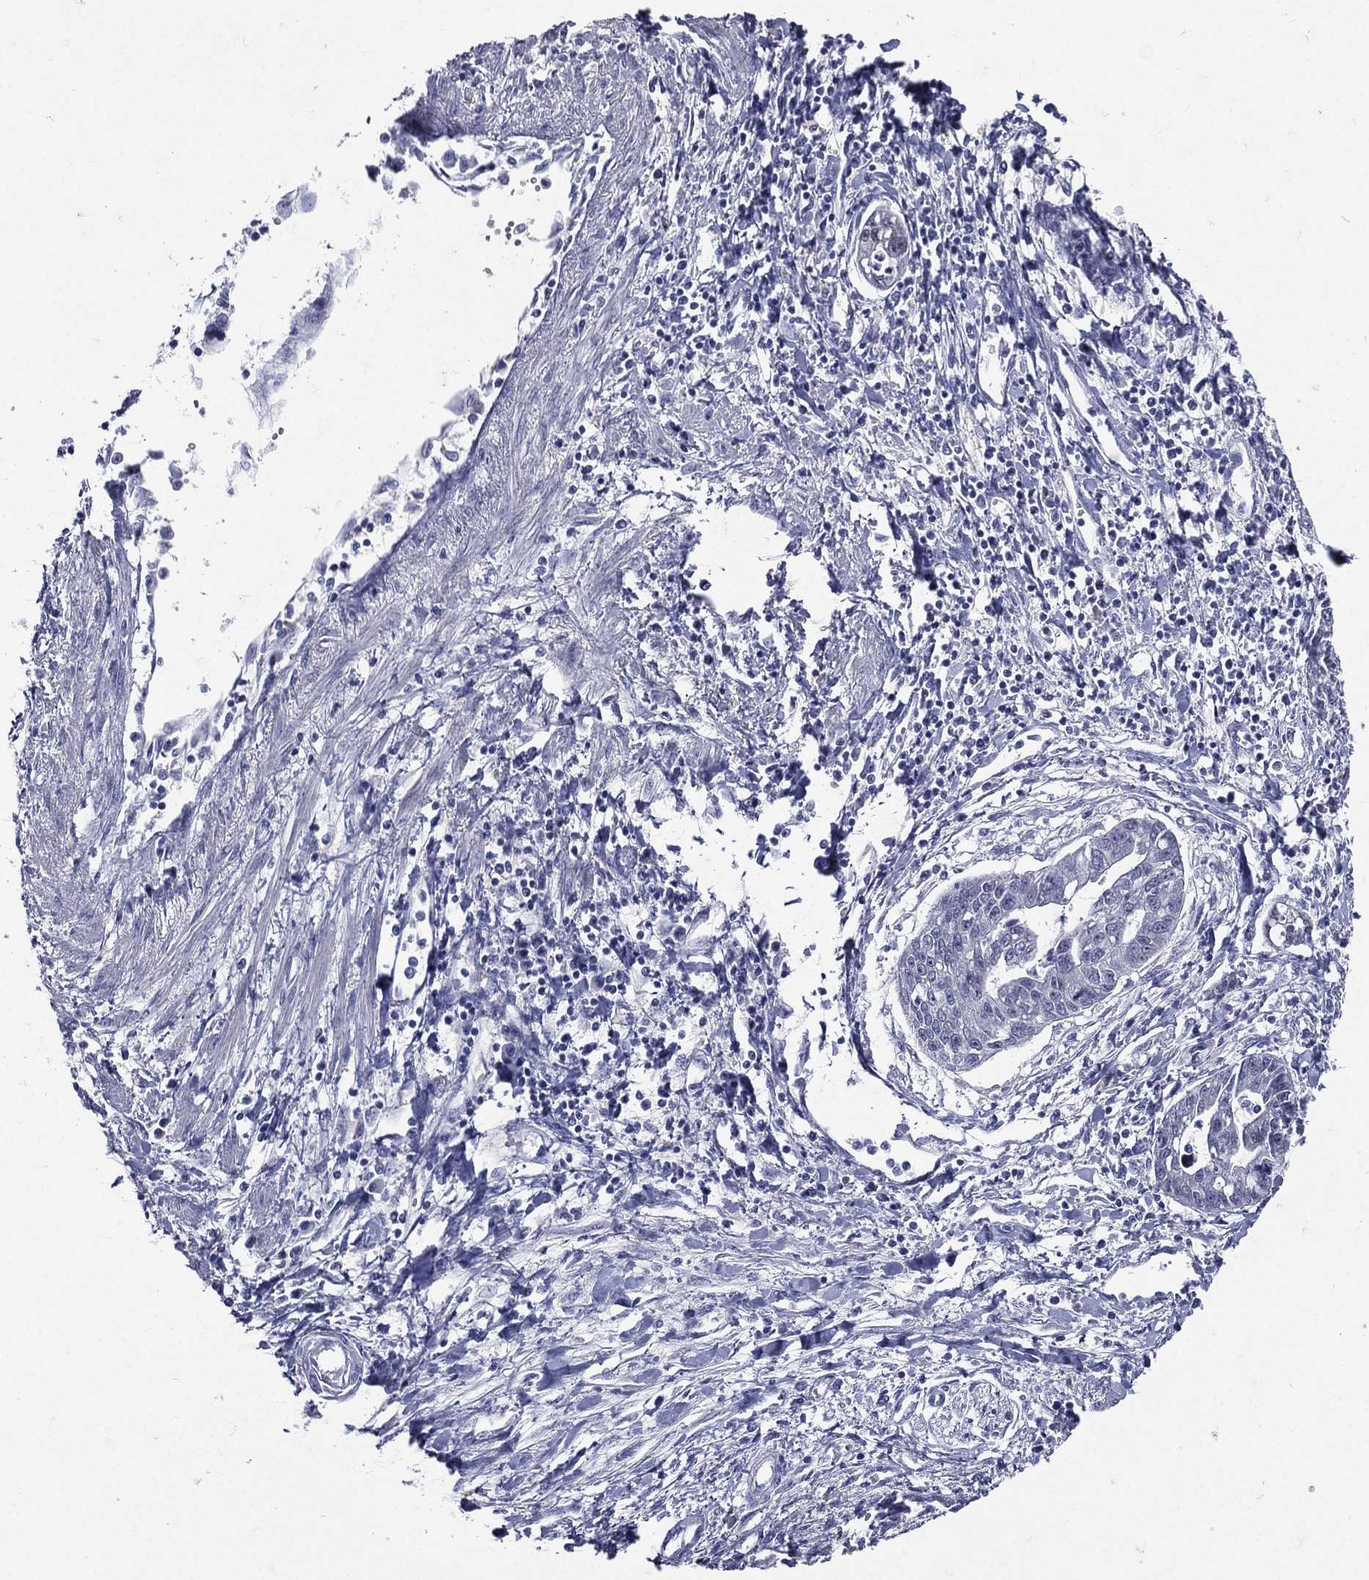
{"staining": {"intensity": "negative", "quantity": "none", "location": "none"}, "tissue": "liver cancer", "cell_type": "Tumor cells", "image_type": "cancer", "snomed": [{"axis": "morphology", "description": "Cholangiocarcinoma"}, {"axis": "topography", "description": "Liver"}], "caption": "High power microscopy image of an IHC micrograph of cholangiocarcinoma (liver), revealing no significant staining in tumor cells.", "gene": "TGM1", "patient": {"sex": "male", "age": 58}}